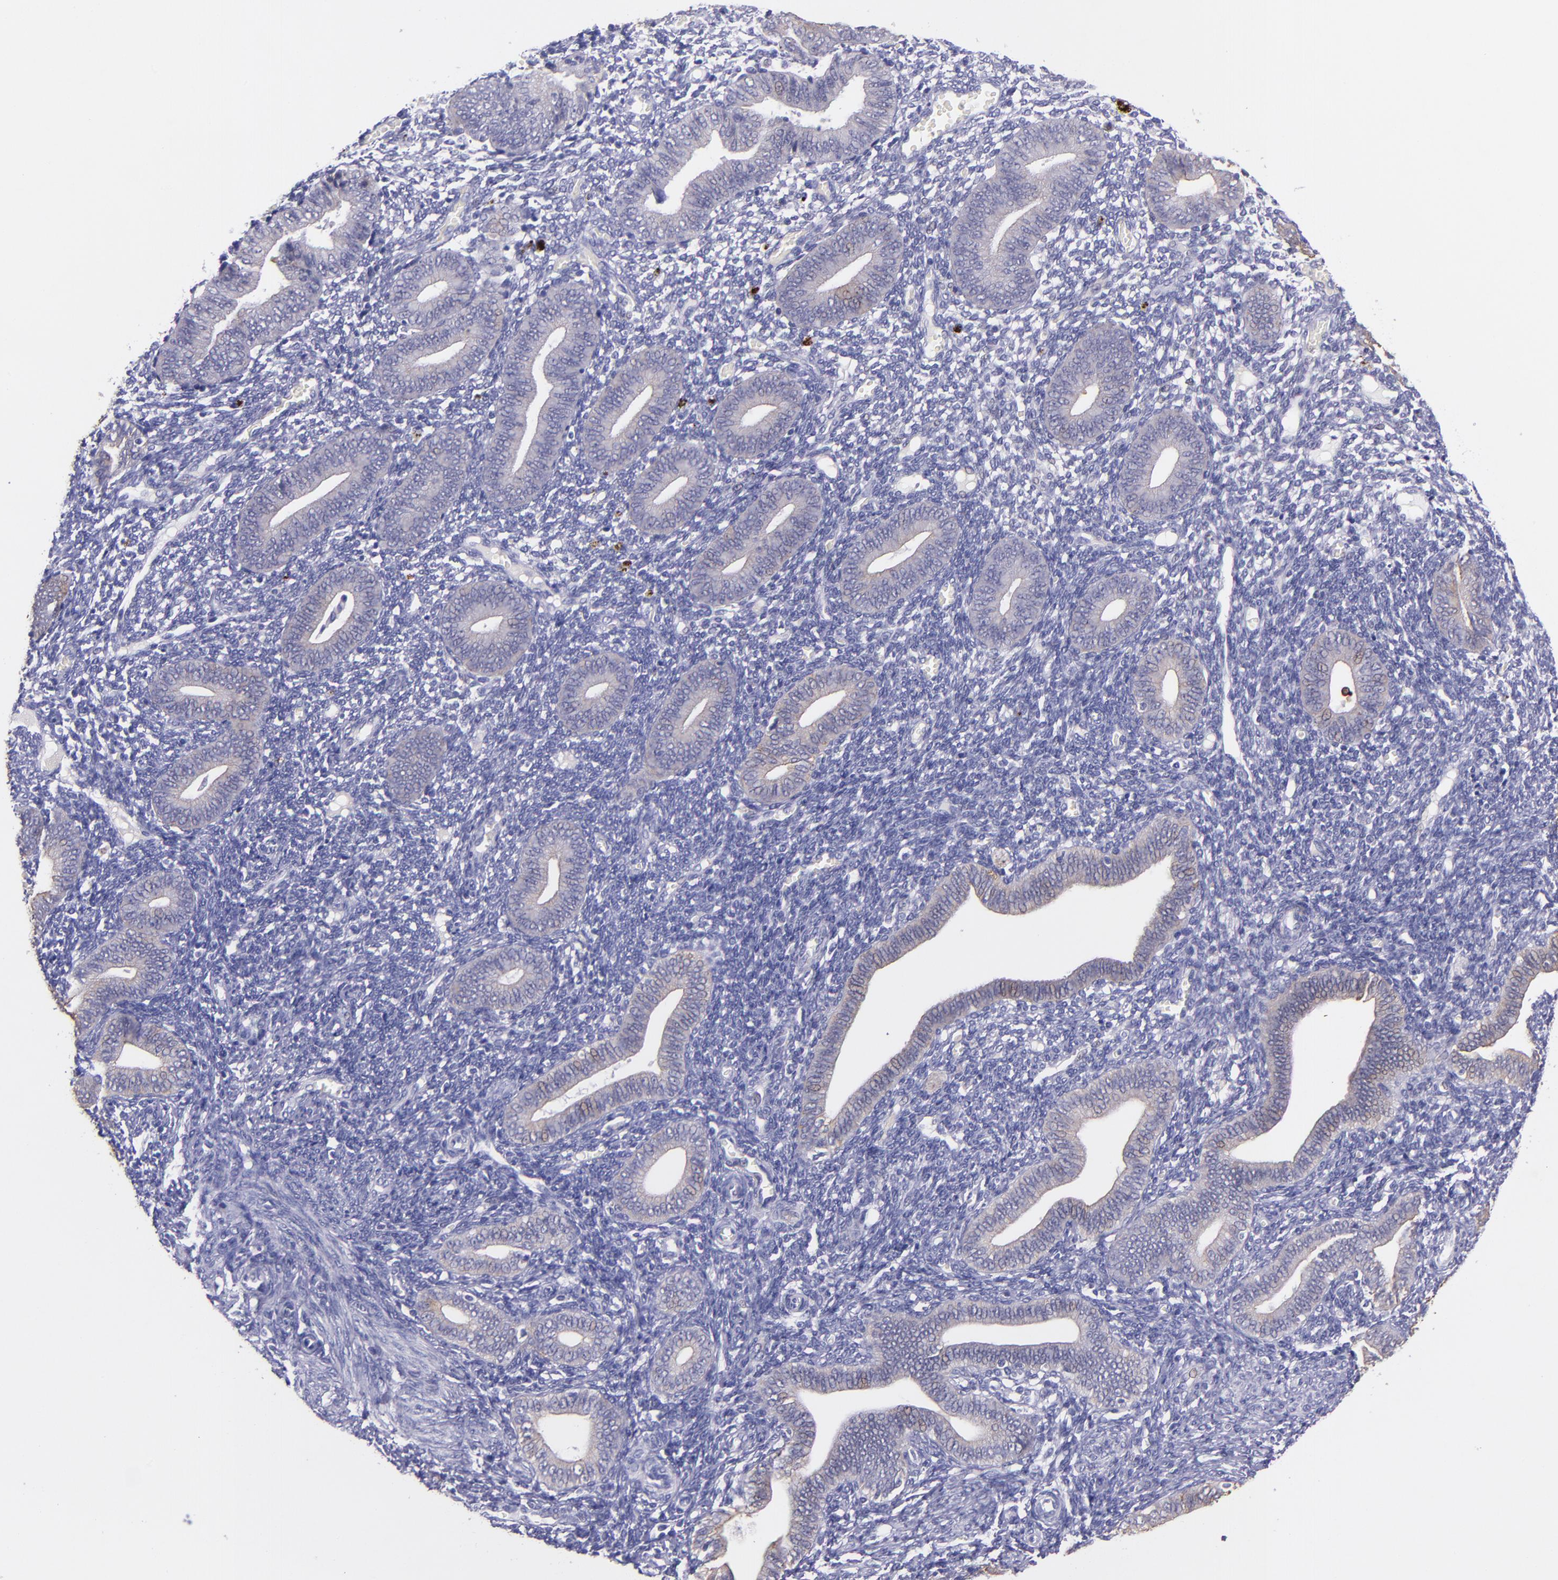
{"staining": {"intensity": "negative", "quantity": "none", "location": "none"}, "tissue": "endometrium", "cell_type": "Cells in endometrial stroma", "image_type": "normal", "snomed": [{"axis": "morphology", "description": "Normal tissue, NOS"}, {"axis": "topography", "description": "Uterus"}, {"axis": "topography", "description": "Endometrium"}], "caption": "An immunohistochemistry micrograph of benign endometrium is shown. There is no staining in cells in endometrial stroma of endometrium. (Stains: DAB IHC with hematoxylin counter stain, Microscopy: brightfield microscopy at high magnification).", "gene": "KRT4", "patient": {"sex": "female", "age": 33}}